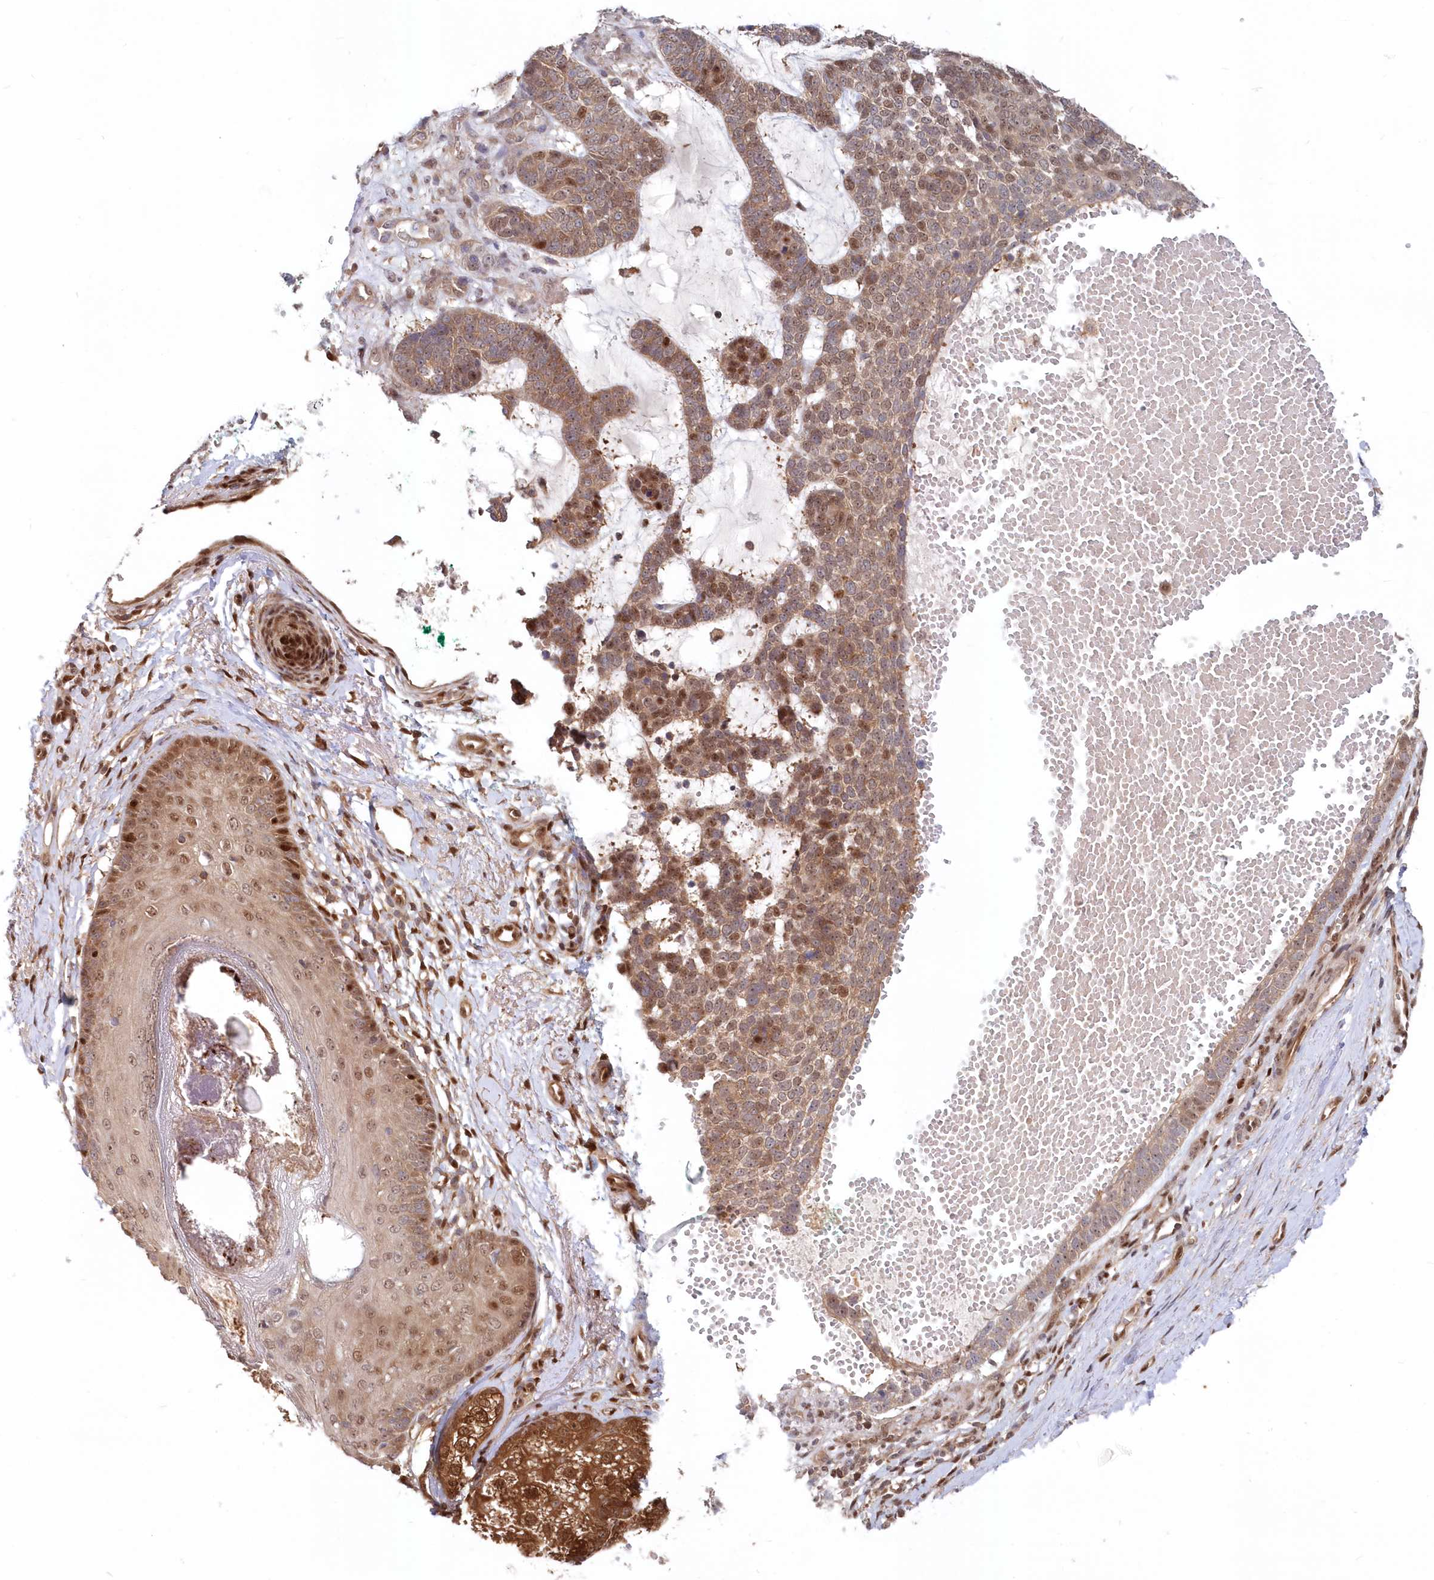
{"staining": {"intensity": "moderate", "quantity": ">75%", "location": "cytoplasmic/membranous,nuclear"}, "tissue": "skin cancer", "cell_type": "Tumor cells", "image_type": "cancer", "snomed": [{"axis": "morphology", "description": "Basal cell carcinoma"}, {"axis": "topography", "description": "Skin"}], "caption": "The image displays staining of skin cancer, revealing moderate cytoplasmic/membranous and nuclear protein staining (brown color) within tumor cells.", "gene": "ABHD14B", "patient": {"sex": "female", "age": 81}}